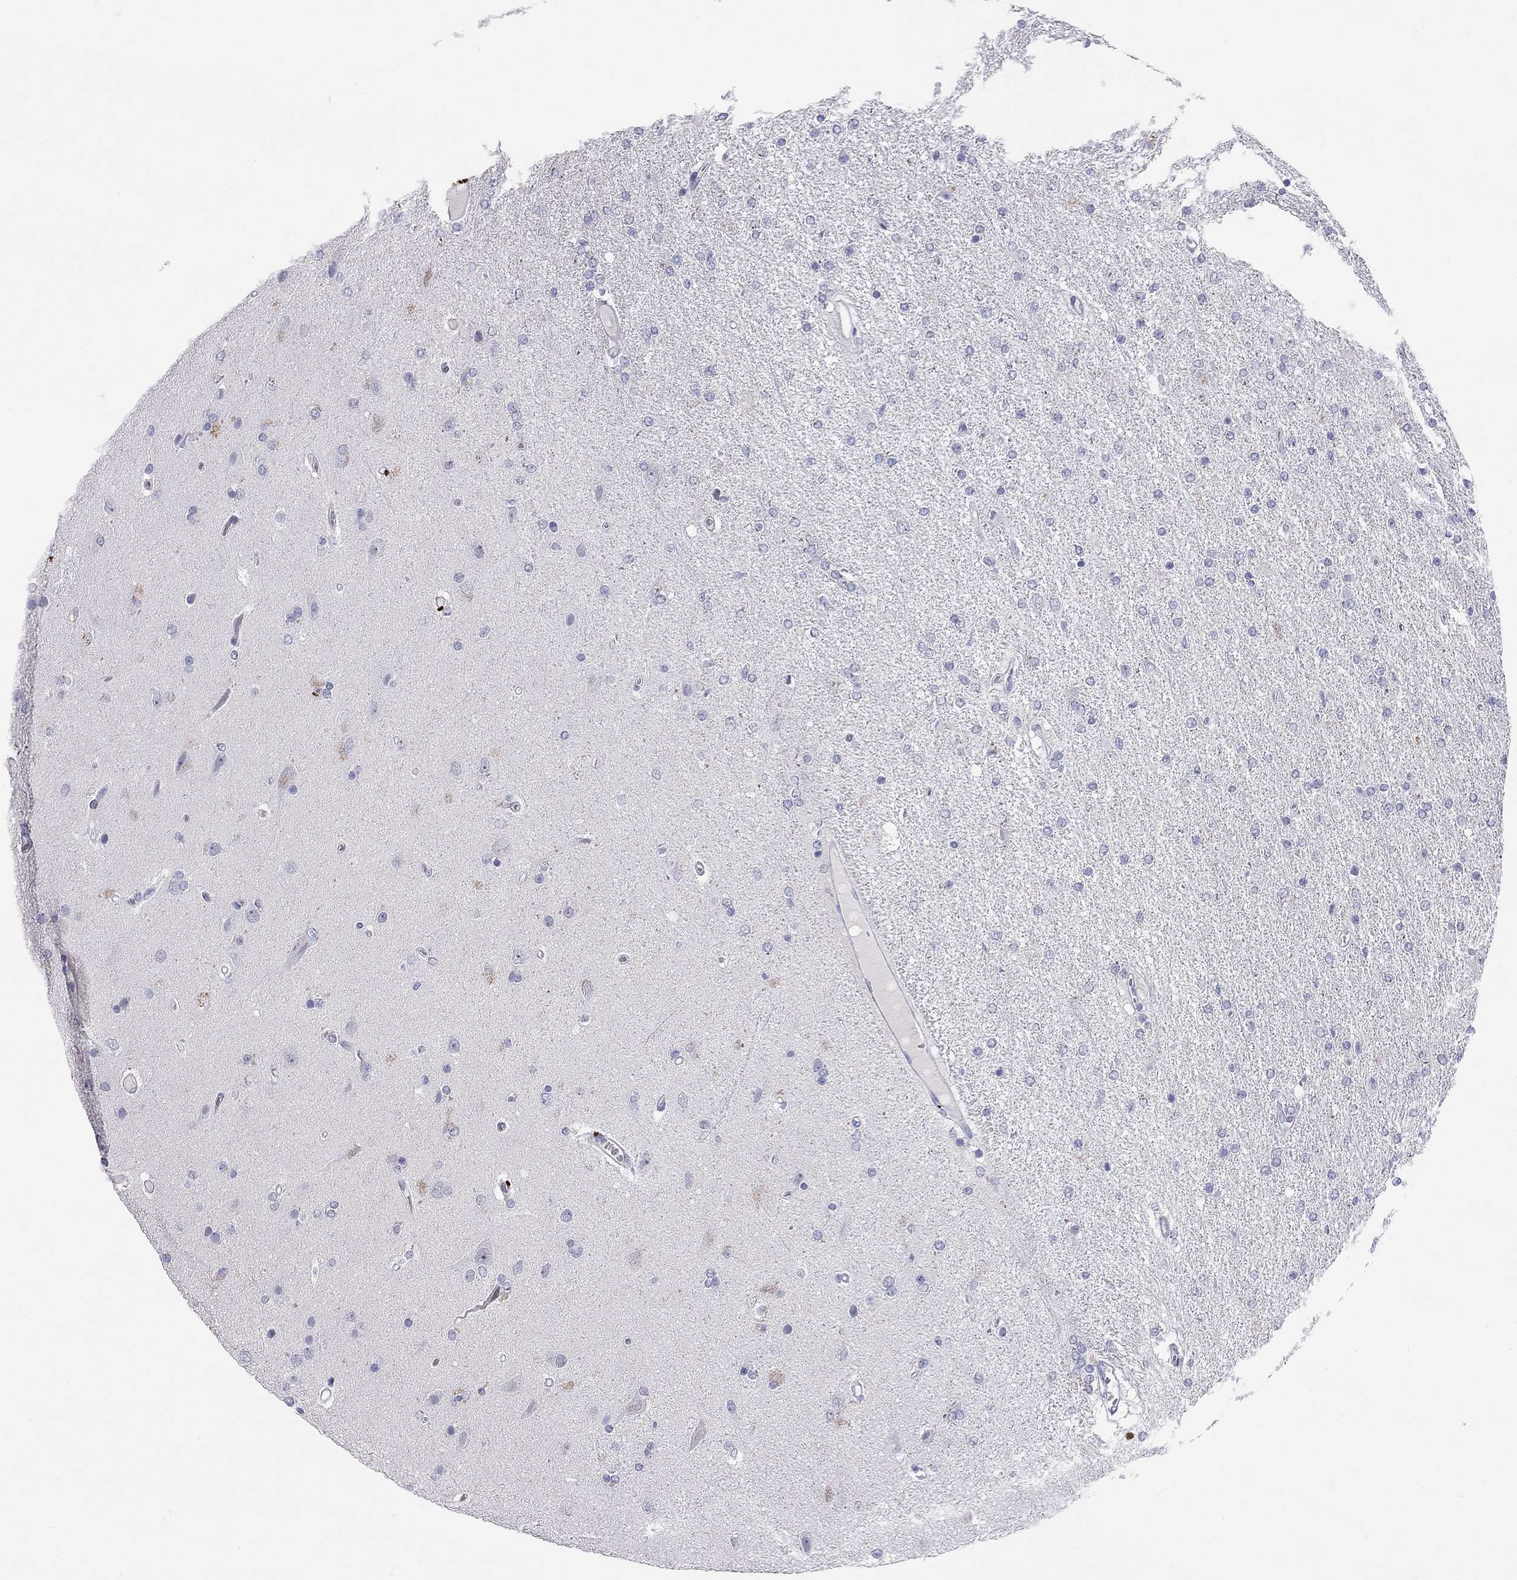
{"staining": {"intensity": "negative", "quantity": "none", "location": "none"}, "tissue": "glioma", "cell_type": "Tumor cells", "image_type": "cancer", "snomed": [{"axis": "morphology", "description": "Glioma, malignant, High grade"}, {"axis": "topography", "description": "Cerebral cortex"}], "caption": "Immunohistochemistry of human glioma demonstrates no staining in tumor cells.", "gene": "C8orf88", "patient": {"sex": "male", "age": 70}}